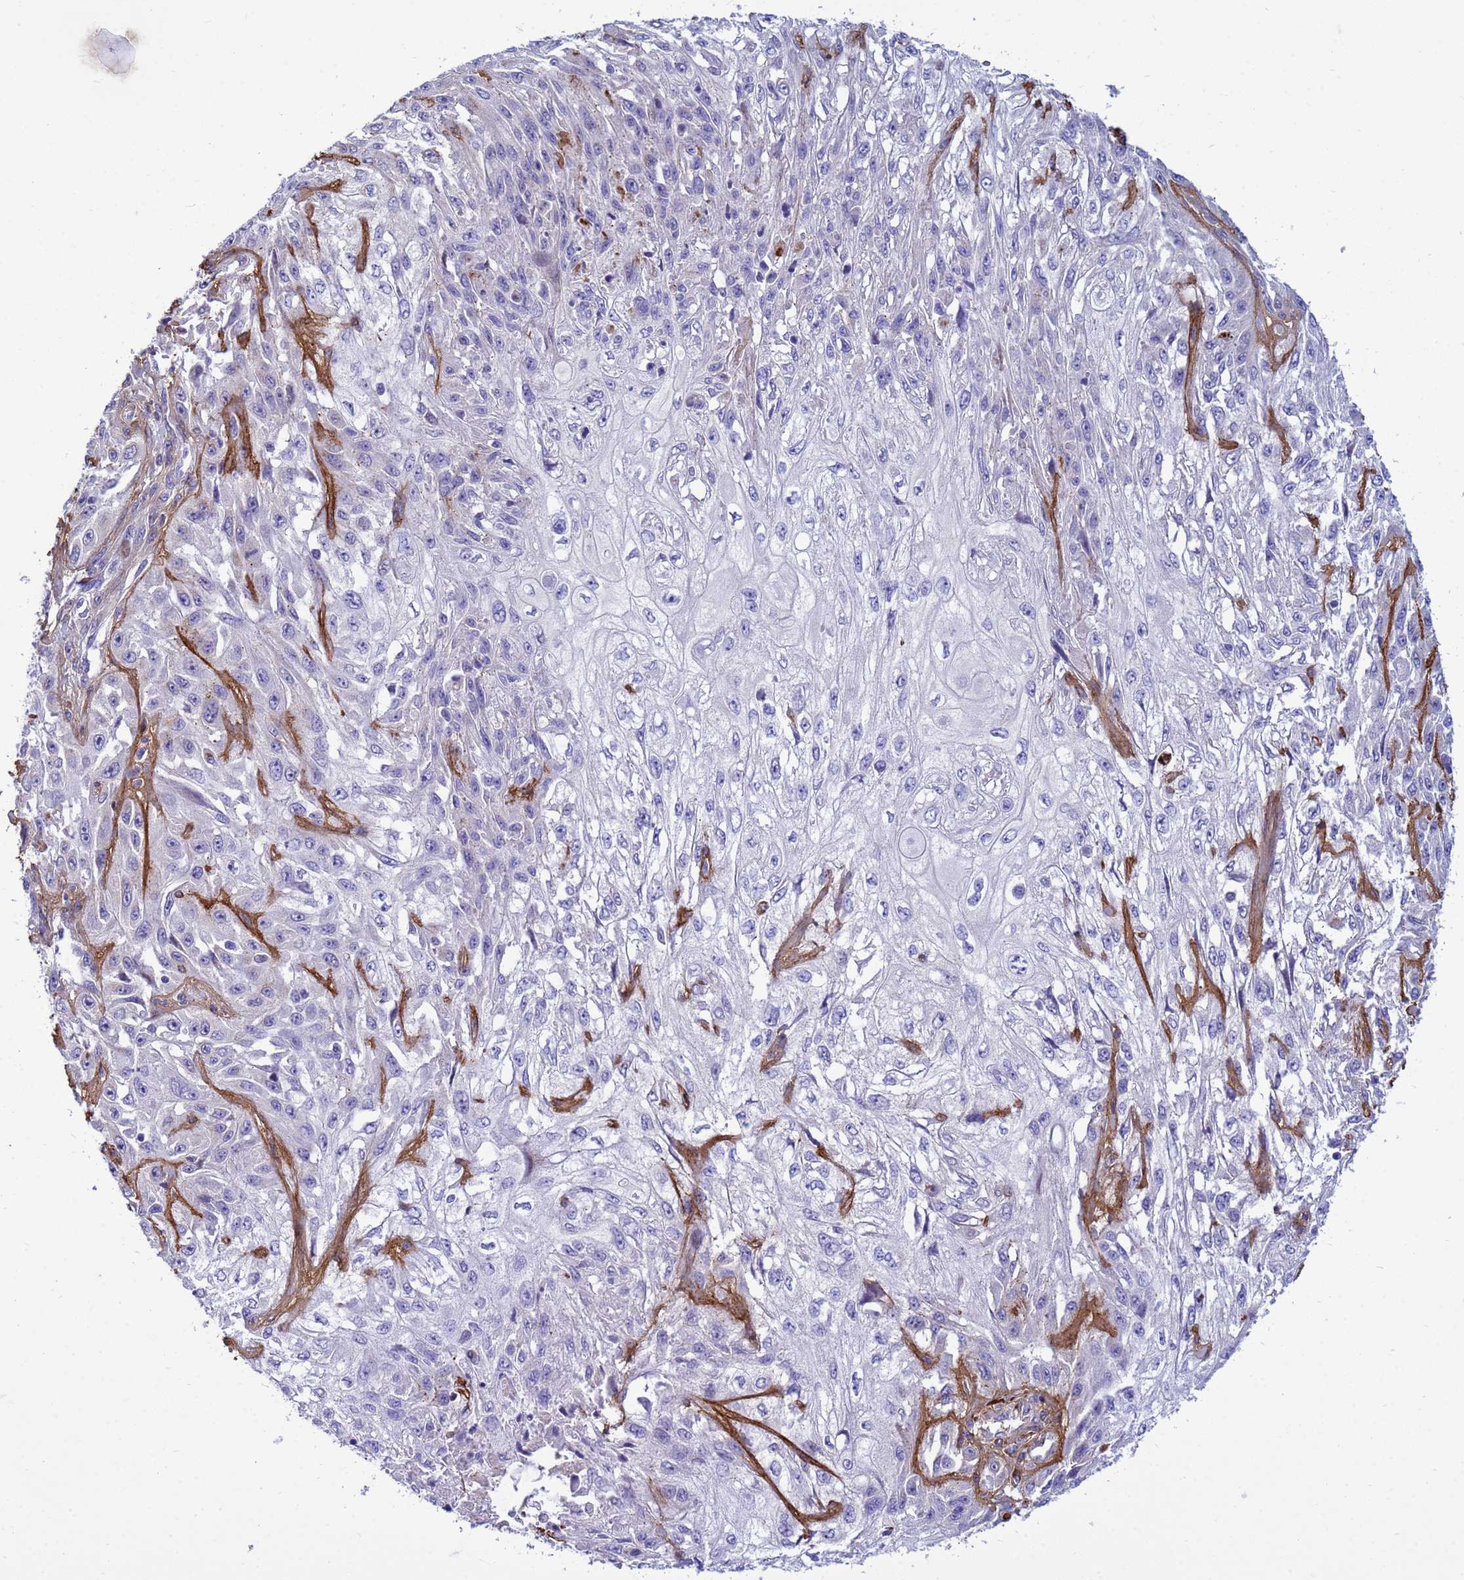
{"staining": {"intensity": "negative", "quantity": "none", "location": "none"}, "tissue": "skin cancer", "cell_type": "Tumor cells", "image_type": "cancer", "snomed": [{"axis": "morphology", "description": "Squamous cell carcinoma, NOS"}, {"axis": "morphology", "description": "Squamous cell carcinoma, metastatic, NOS"}, {"axis": "topography", "description": "Skin"}, {"axis": "topography", "description": "Lymph node"}], "caption": "This image is of squamous cell carcinoma (skin) stained with immunohistochemistry to label a protein in brown with the nuclei are counter-stained blue. There is no positivity in tumor cells.", "gene": "P2RX7", "patient": {"sex": "male", "age": 75}}